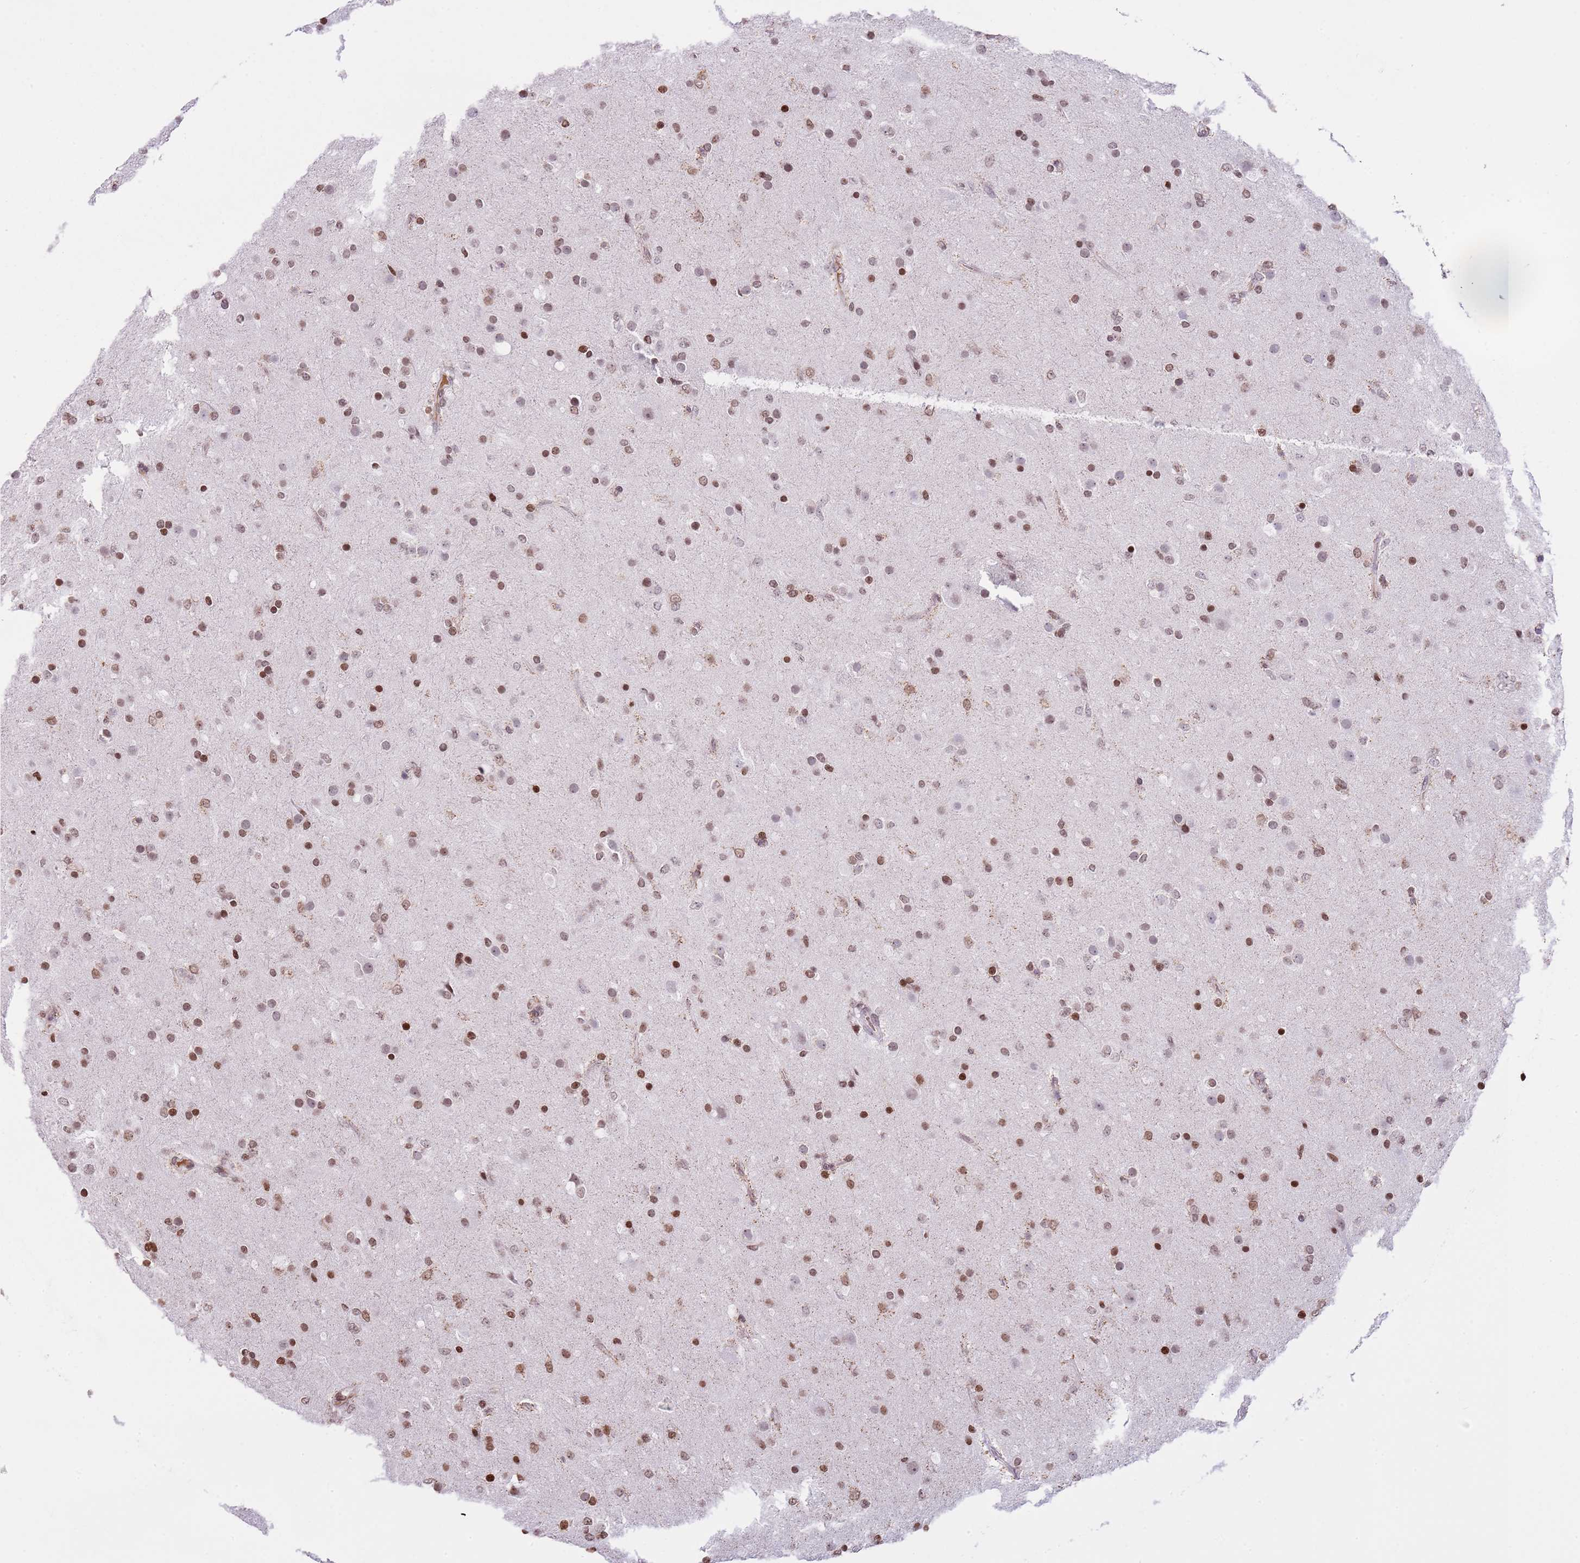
{"staining": {"intensity": "moderate", "quantity": ">75%", "location": "nuclear"}, "tissue": "glioma", "cell_type": "Tumor cells", "image_type": "cancer", "snomed": [{"axis": "morphology", "description": "Glioma, malignant, Low grade"}, {"axis": "topography", "description": "Brain"}], "caption": "Tumor cells demonstrate medium levels of moderate nuclear positivity in approximately >75% of cells in glioma.", "gene": "KPNA3", "patient": {"sex": "male", "age": 65}}